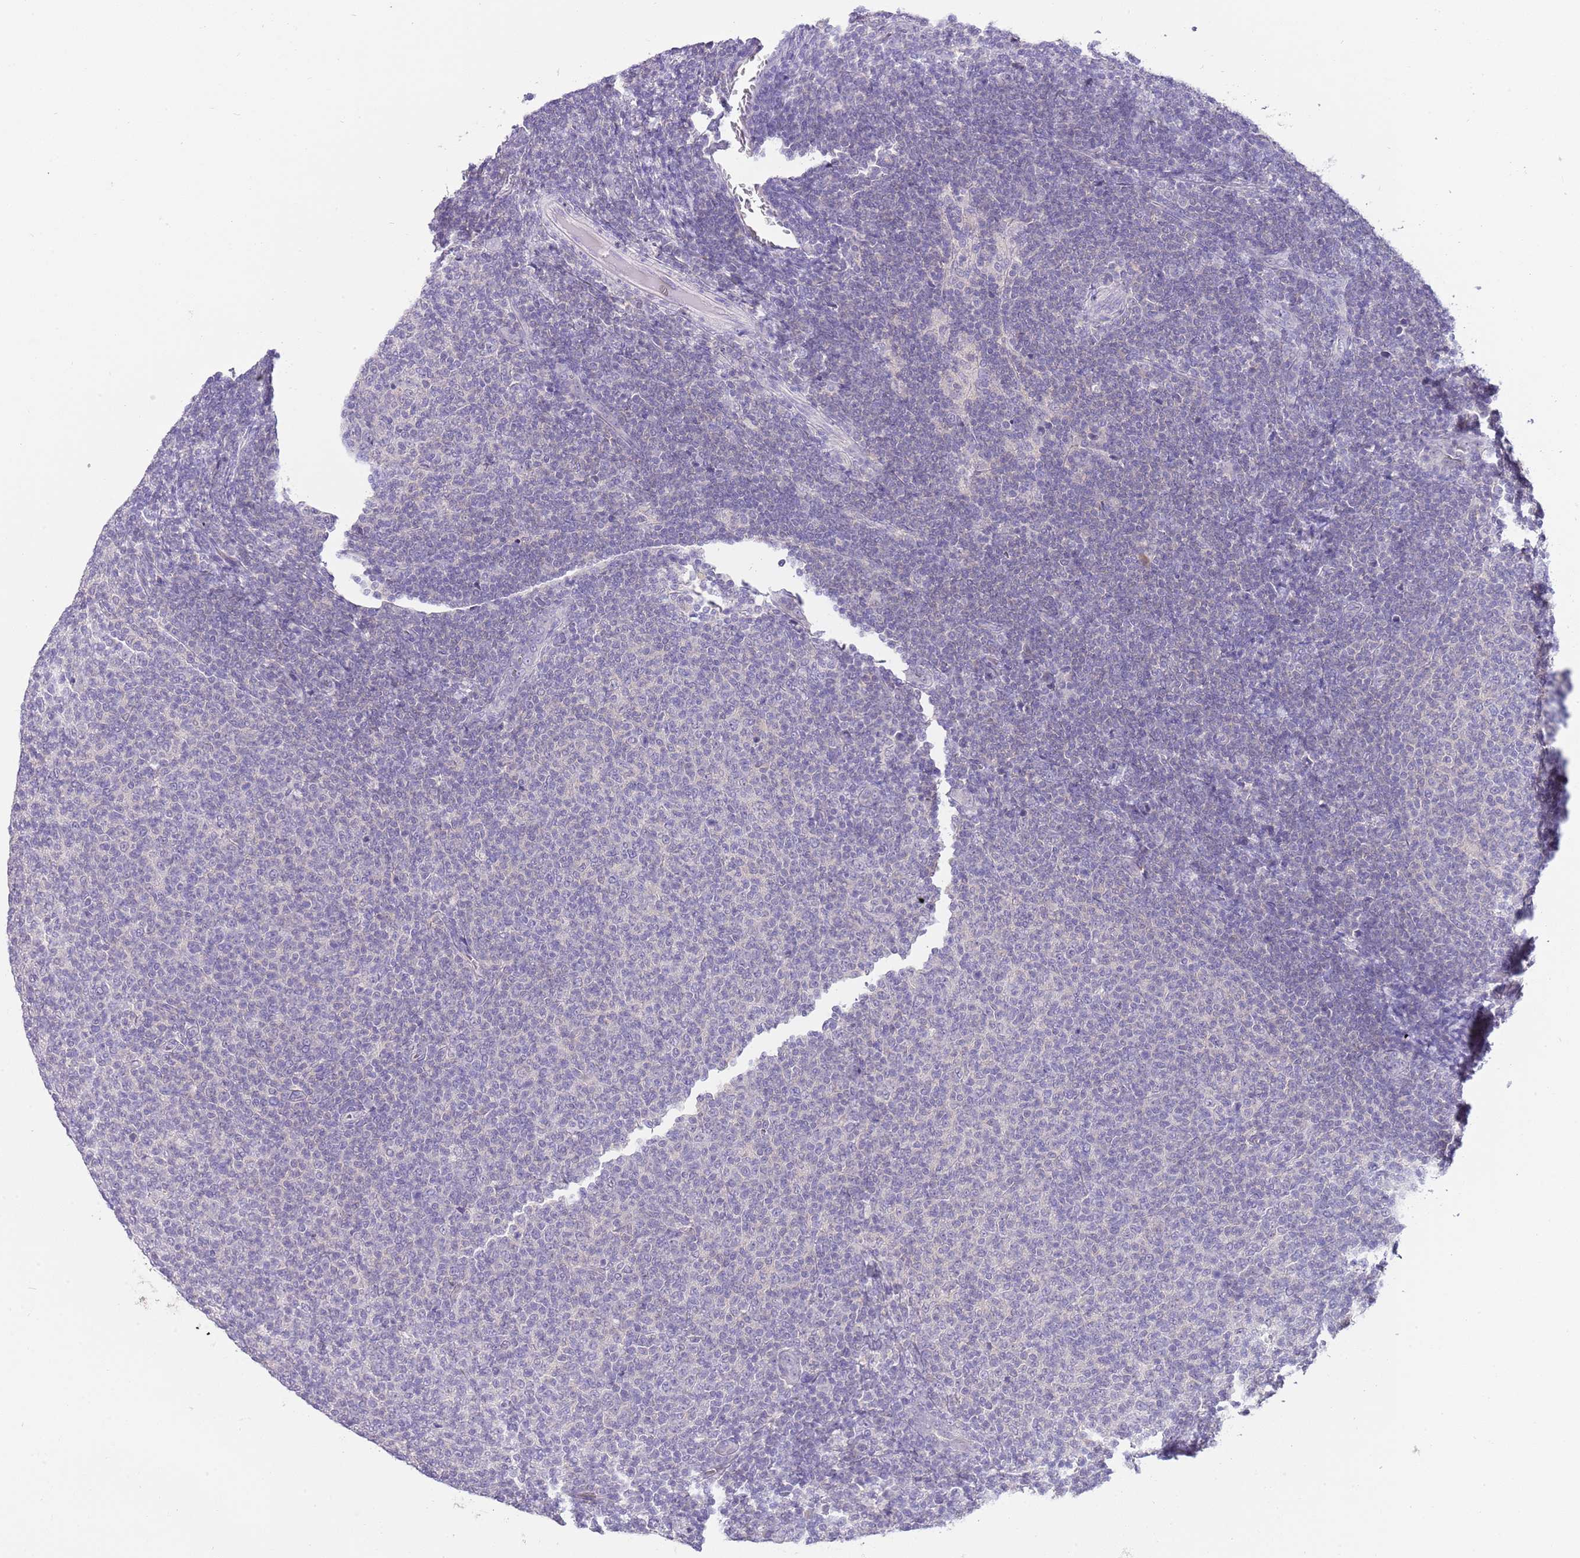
{"staining": {"intensity": "negative", "quantity": "none", "location": "none"}, "tissue": "lymphoma", "cell_type": "Tumor cells", "image_type": "cancer", "snomed": [{"axis": "morphology", "description": "Malignant lymphoma, non-Hodgkin's type, Low grade"}, {"axis": "topography", "description": "Lymph node"}], "caption": "IHC of lymphoma demonstrates no positivity in tumor cells. (Immunohistochemistry, brightfield microscopy, high magnification).", "gene": "CFAP73", "patient": {"sex": "male", "age": 66}}